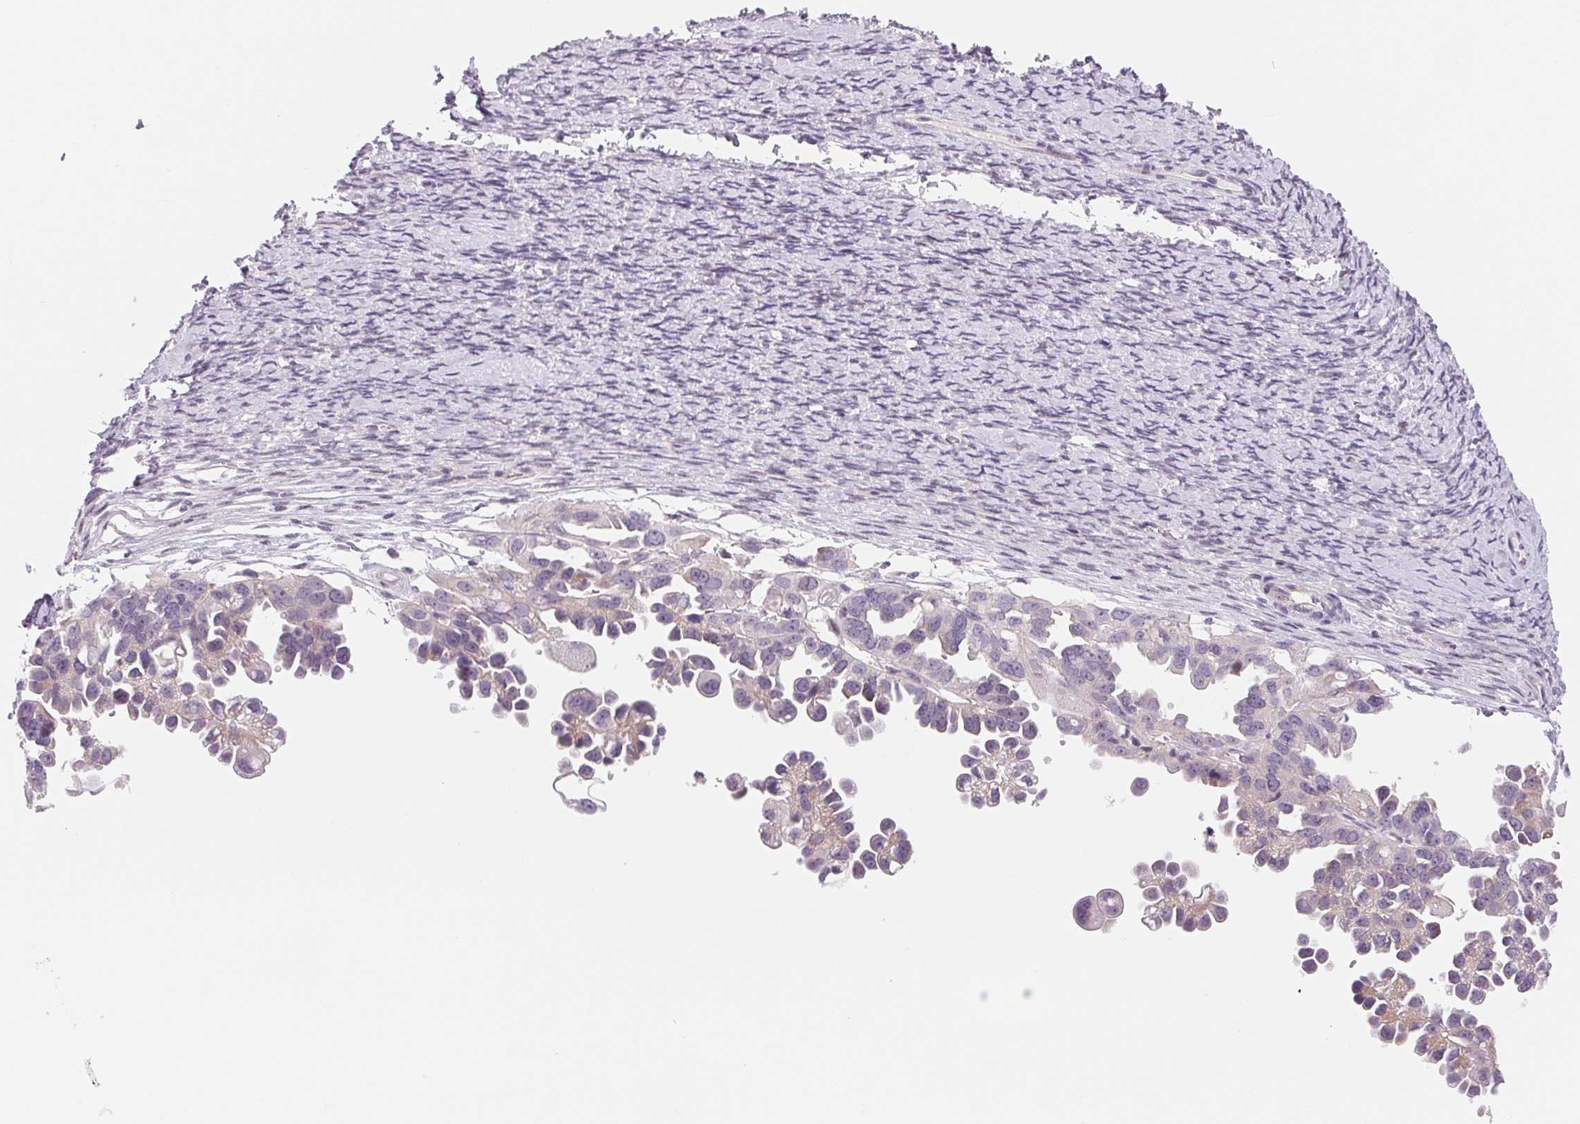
{"staining": {"intensity": "negative", "quantity": "none", "location": "none"}, "tissue": "ovarian cancer", "cell_type": "Tumor cells", "image_type": "cancer", "snomed": [{"axis": "morphology", "description": "Cystadenocarcinoma, serous, NOS"}, {"axis": "topography", "description": "Ovary"}], "caption": "A high-resolution histopathology image shows immunohistochemistry (IHC) staining of ovarian cancer, which demonstrates no significant expression in tumor cells.", "gene": "CCDC168", "patient": {"sex": "female", "age": 53}}